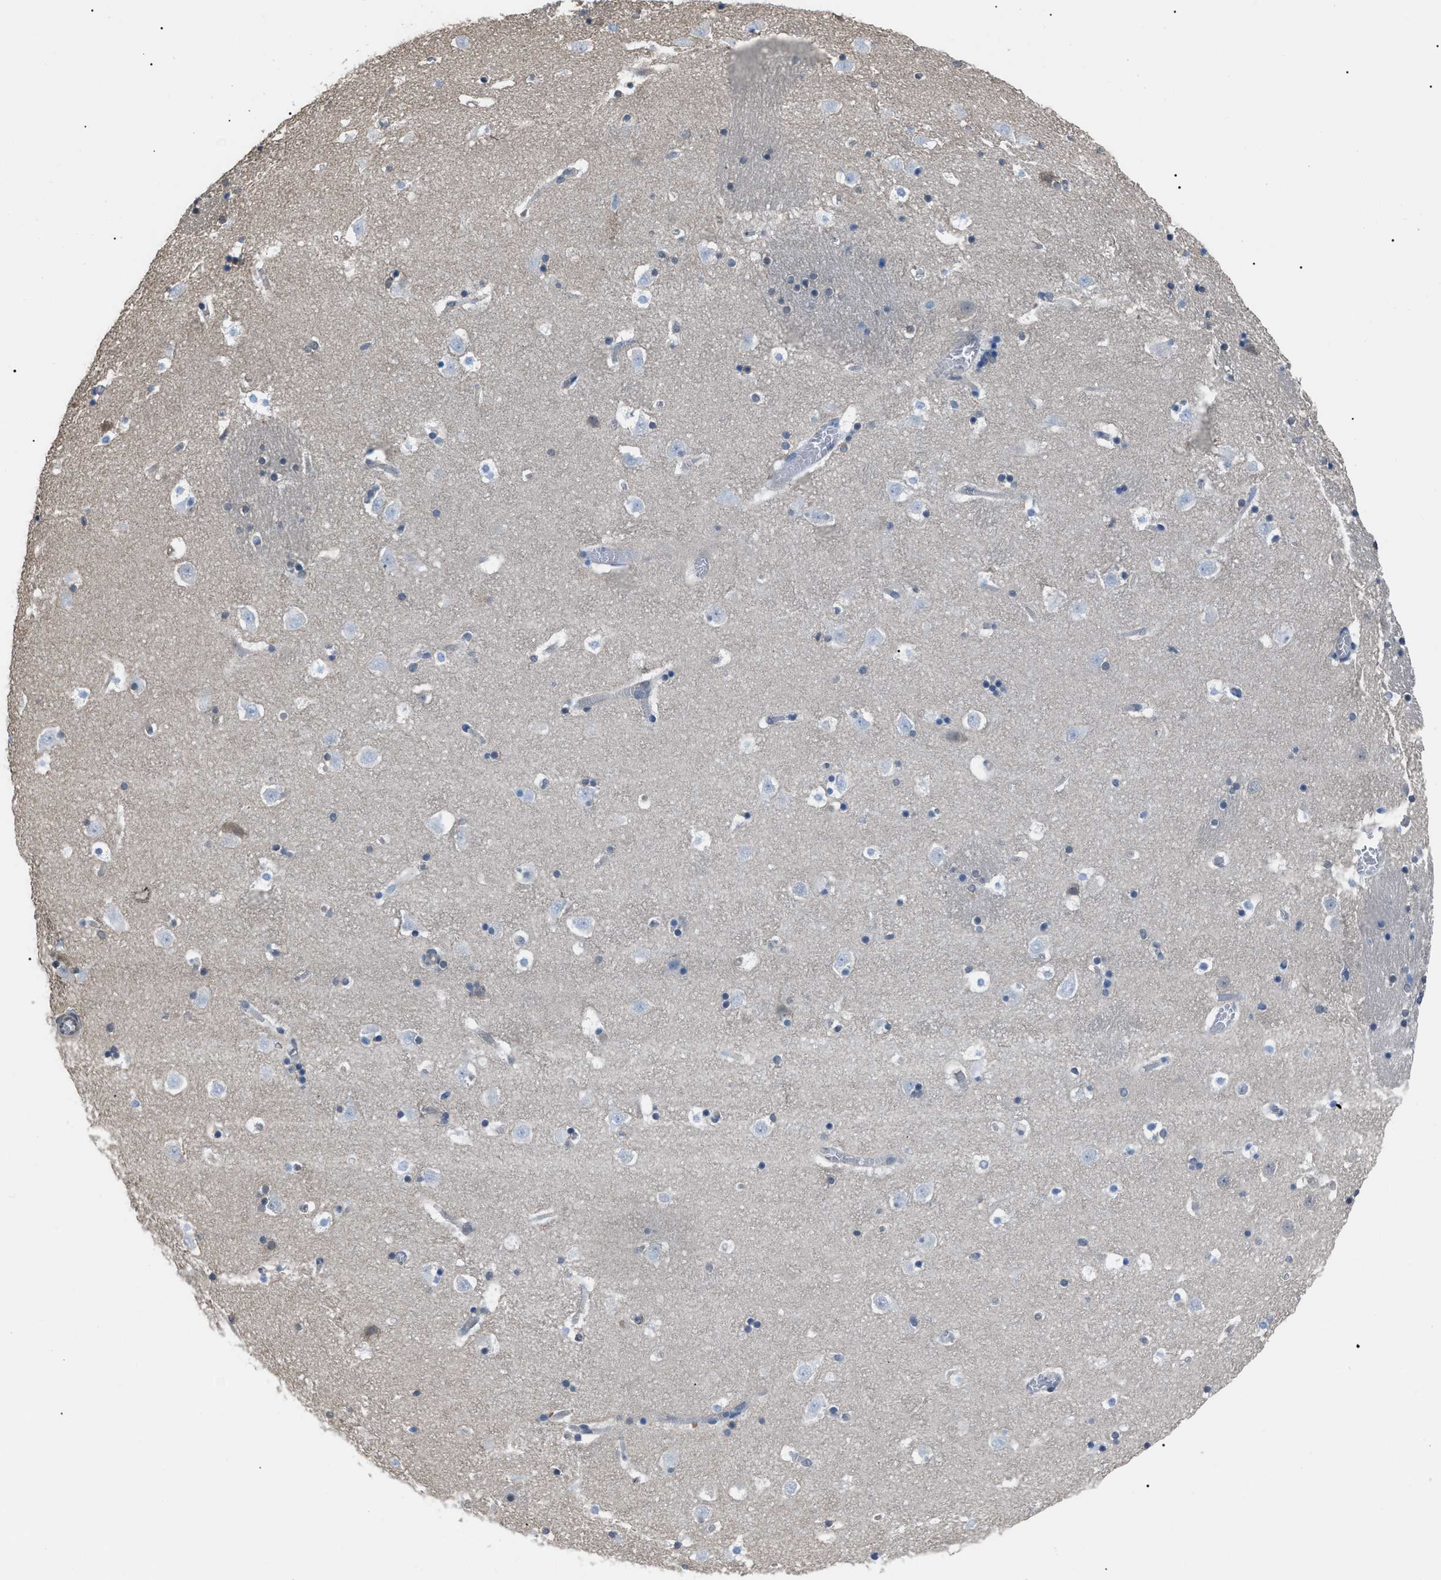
{"staining": {"intensity": "negative", "quantity": "none", "location": "none"}, "tissue": "caudate", "cell_type": "Glial cells", "image_type": "normal", "snomed": [{"axis": "morphology", "description": "Normal tissue, NOS"}, {"axis": "topography", "description": "Lateral ventricle wall"}], "caption": "An immunohistochemistry histopathology image of unremarkable caudate is shown. There is no staining in glial cells of caudate.", "gene": "PDCD5", "patient": {"sex": "male", "age": 45}}